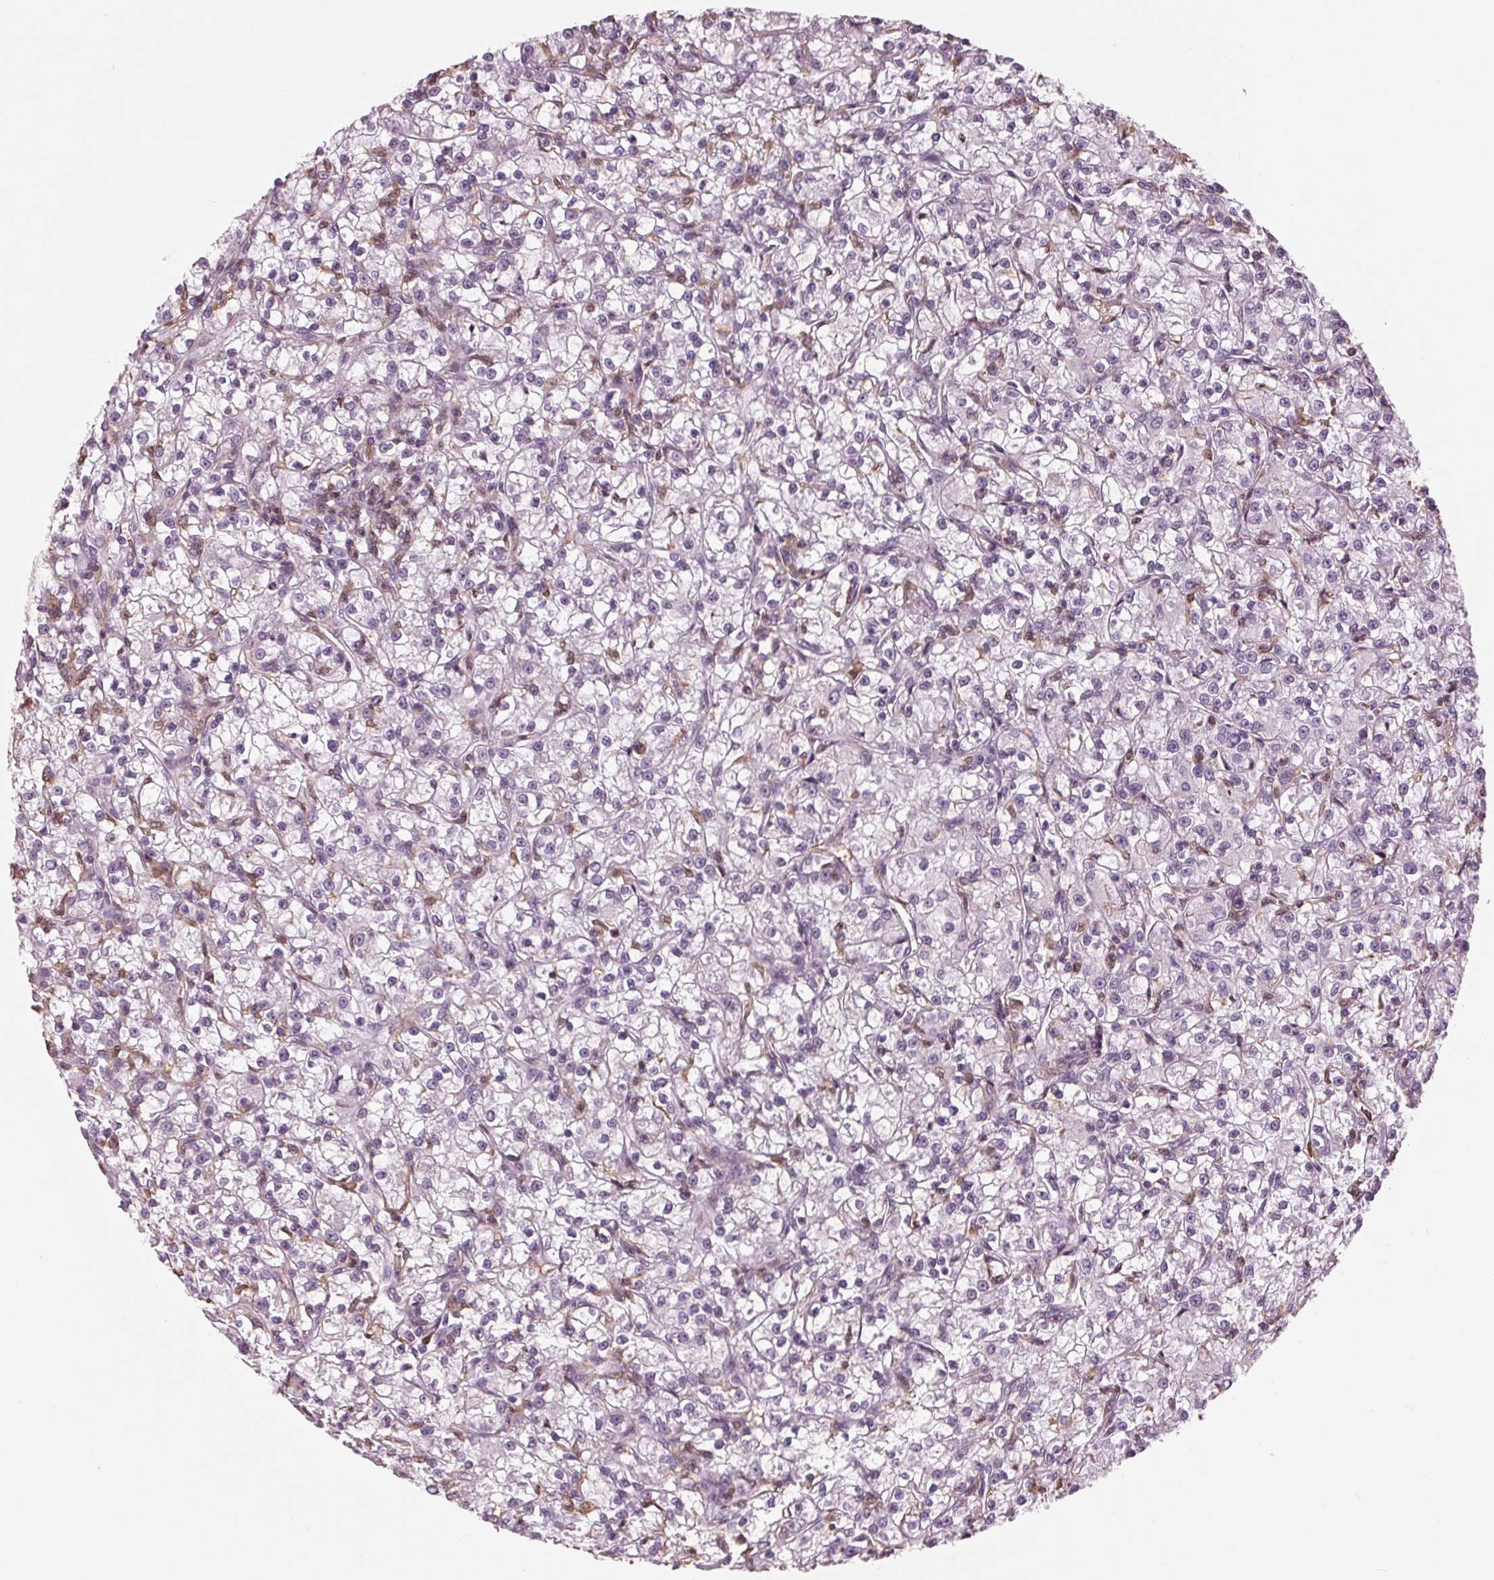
{"staining": {"intensity": "negative", "quantity": "none", "location": "none"}, "tissue": "renal cancer", "cell_type": "Tumor cells", "image_type": "cancer", "snomed": [{"axis": "morphology", "description": "Adenocarcinoma, NOS"}, {"axis": "topography", "description": "Kidney"}], "caption": "Immunohistochemistry micrograph of neoplastic tissue: adenocarcinoma (renal) stained with DAB demonstrates no significant protein positivity in tumor cells. (Immunohistochemistry, brightfield microscopy, high magnification).", "gene": "BTLA", "patient": {"sex": "female", "age": 59}}